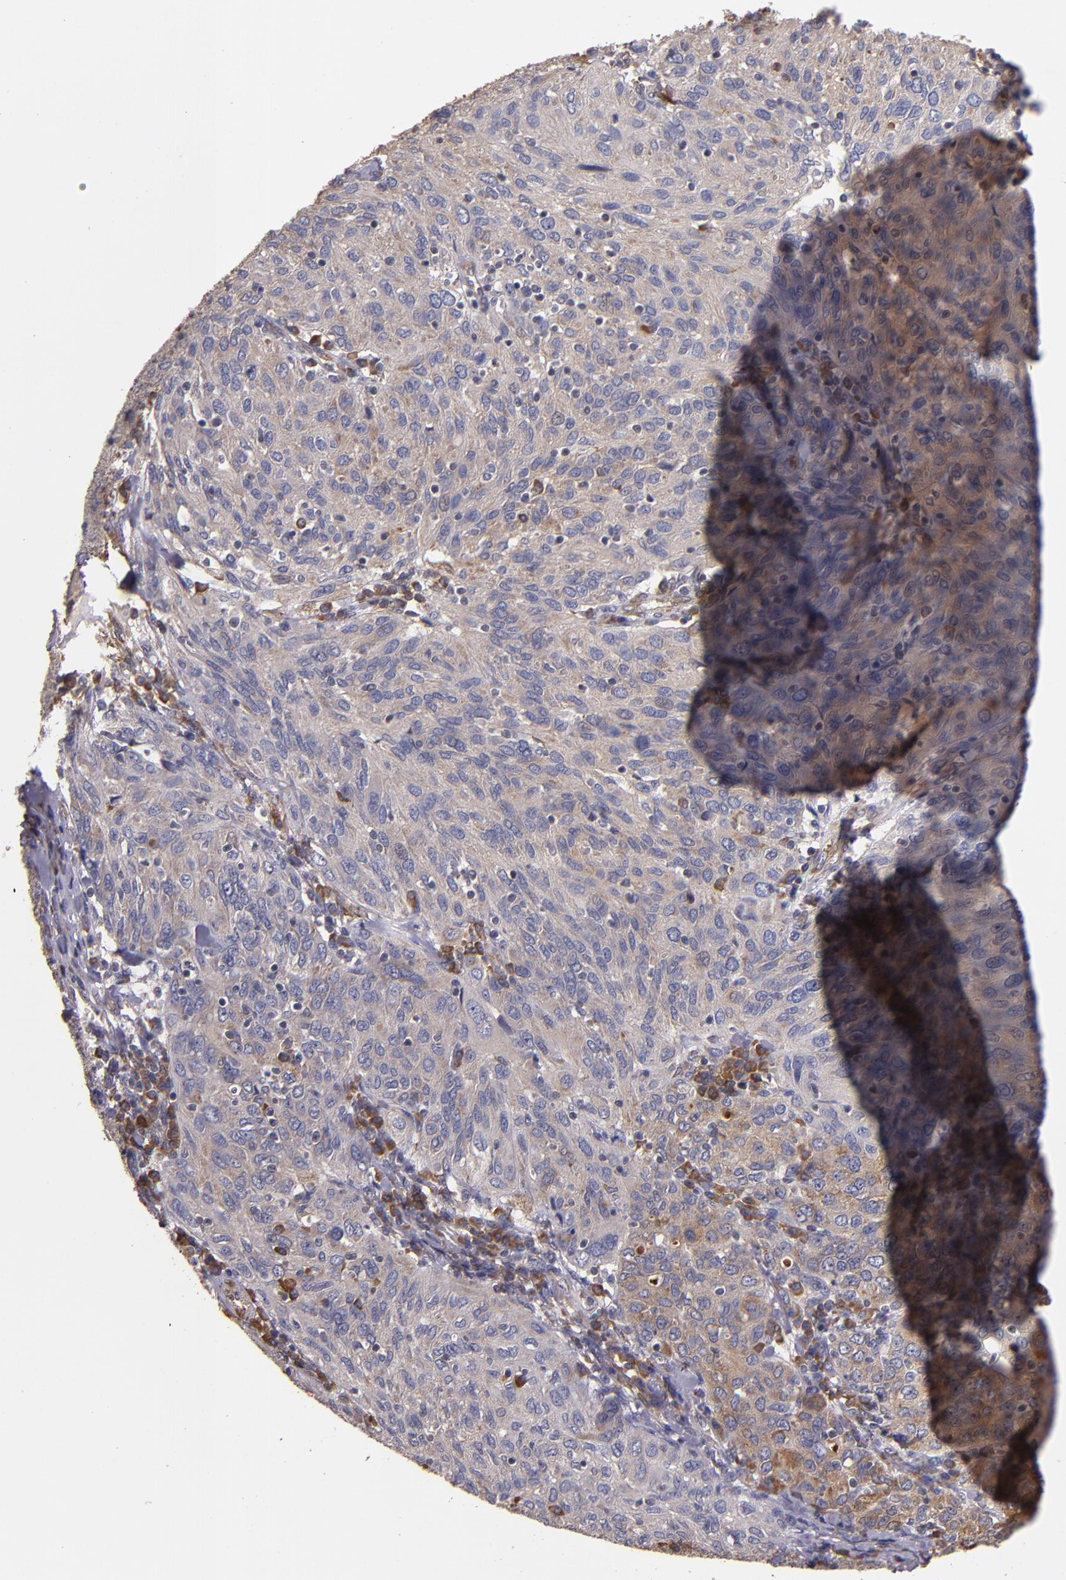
{"staining": {"intensity": "weak", "quantity": ">75%", "location": "cytoplasmic/membranous"}, "tissue": "ovarian cancer", "cell_type": "Tumor cells", "image_type": "cancer", "snomed": [{"axis": "morphology", "description": "Carcinoma, endometroid"}, {"axis": "topography", "description": "Ovary"}], "caption": "A photomicrograph showing weak cytoplasmic/membranous positivity in approximately >75% of tumor cells in ovarian endometroid carcinoma, as visualized by brown immunohistochemical staining.", "gene": "PRAF2", "patient": {"sex": "female", "age": 50}}